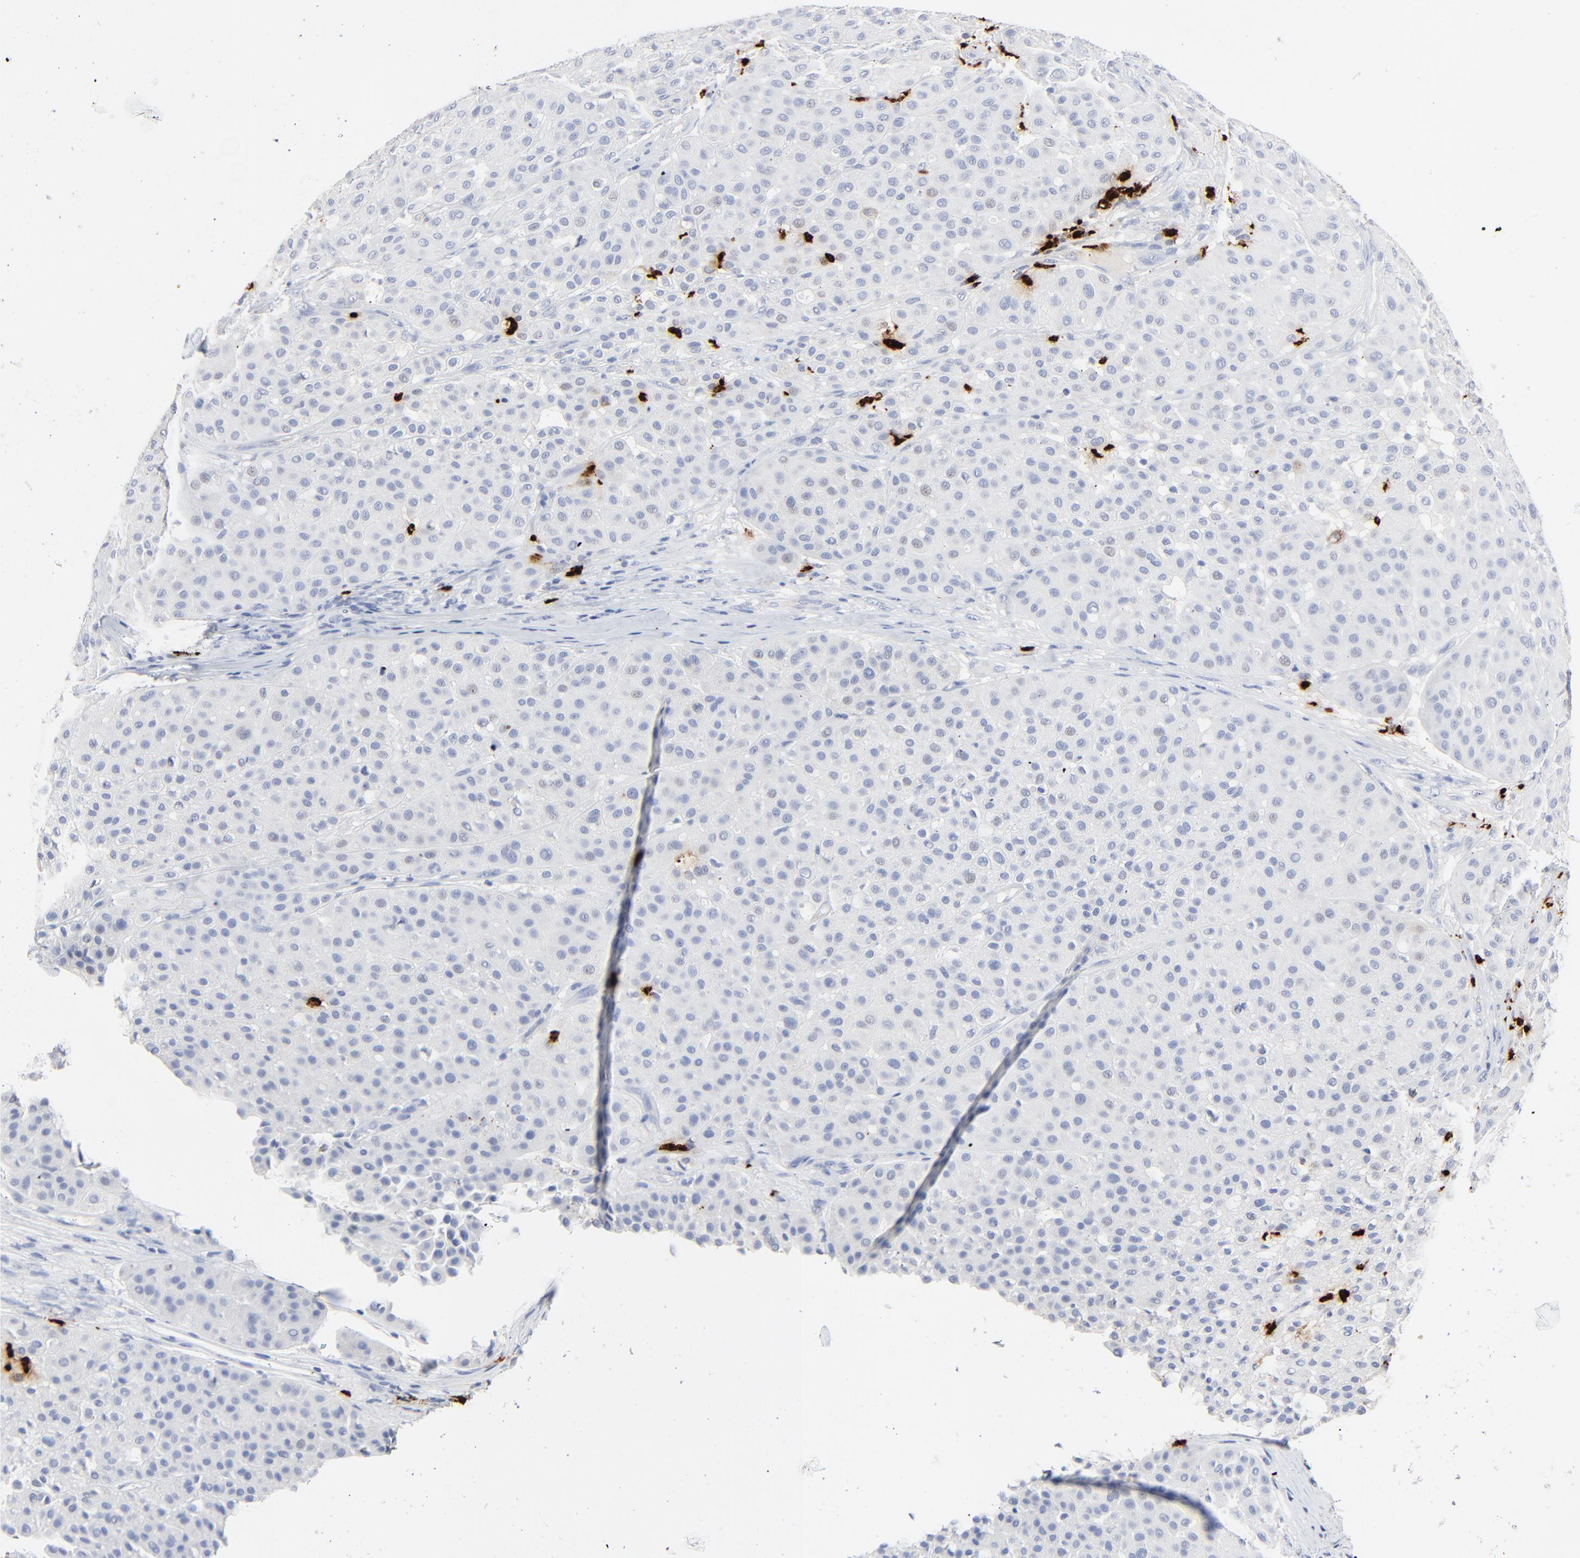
{"staining": {"intensity": "negative", "quantity": "none", "location": "none"}, "tissue": "melanoma", "cell_type": "Tumor cells", "image_type": "cancer", "snomed": [{"axis": "morphology", "description": "Normal tissue, NOS"}, {"axis": "morphology", "description": "Malignant melanoma, Metastatic site"}, {"axis": "topography", "description": "Skin"}], "caption": "Tumor cells show no significant protein expression in melanoma.", "gene": "LCN2", "patient": {"sex": "male", "age": 41}}